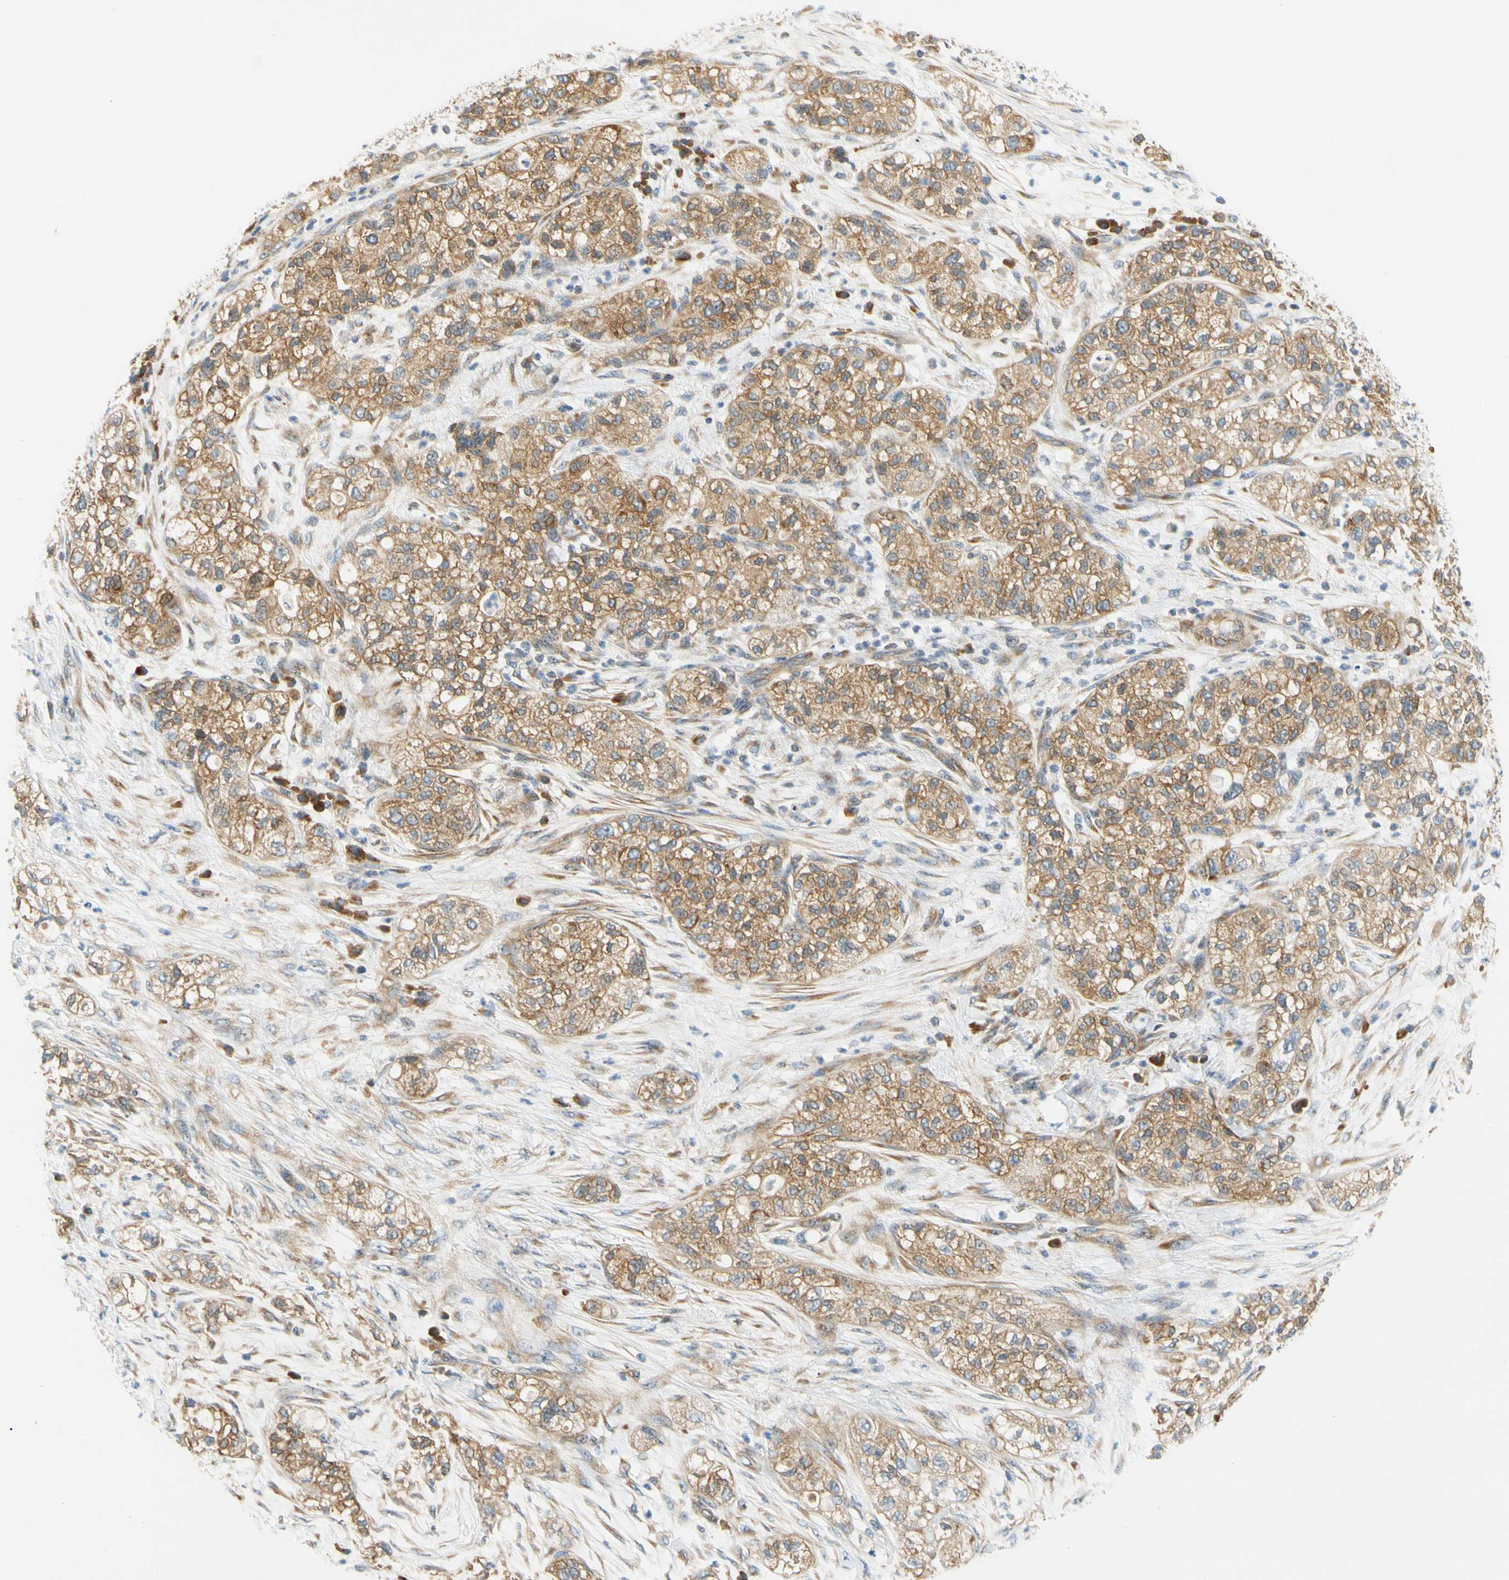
{"staining": {"intensity": "moderate", "quantity": ">75%", "location": "cytoplasmic/membranous"}, "tissue": "pancreatic cancer", "cell_type": "Tumor cells", "image_type": "cancer", "snomed": [{"axis": "morphology", "description": "Adenocarcinoma, NOS"}, {"axis": "topography", "description": "Pancreas"}], "caption": "There is medium levels of moderate cytoplasmic/membranous positivity in tumor cells of pancreatic cancer, as demonstrated by immunohistochemical staining (brown color).", "gene": "LRRC47", "patient": {"sex": "female", "age": 78}}